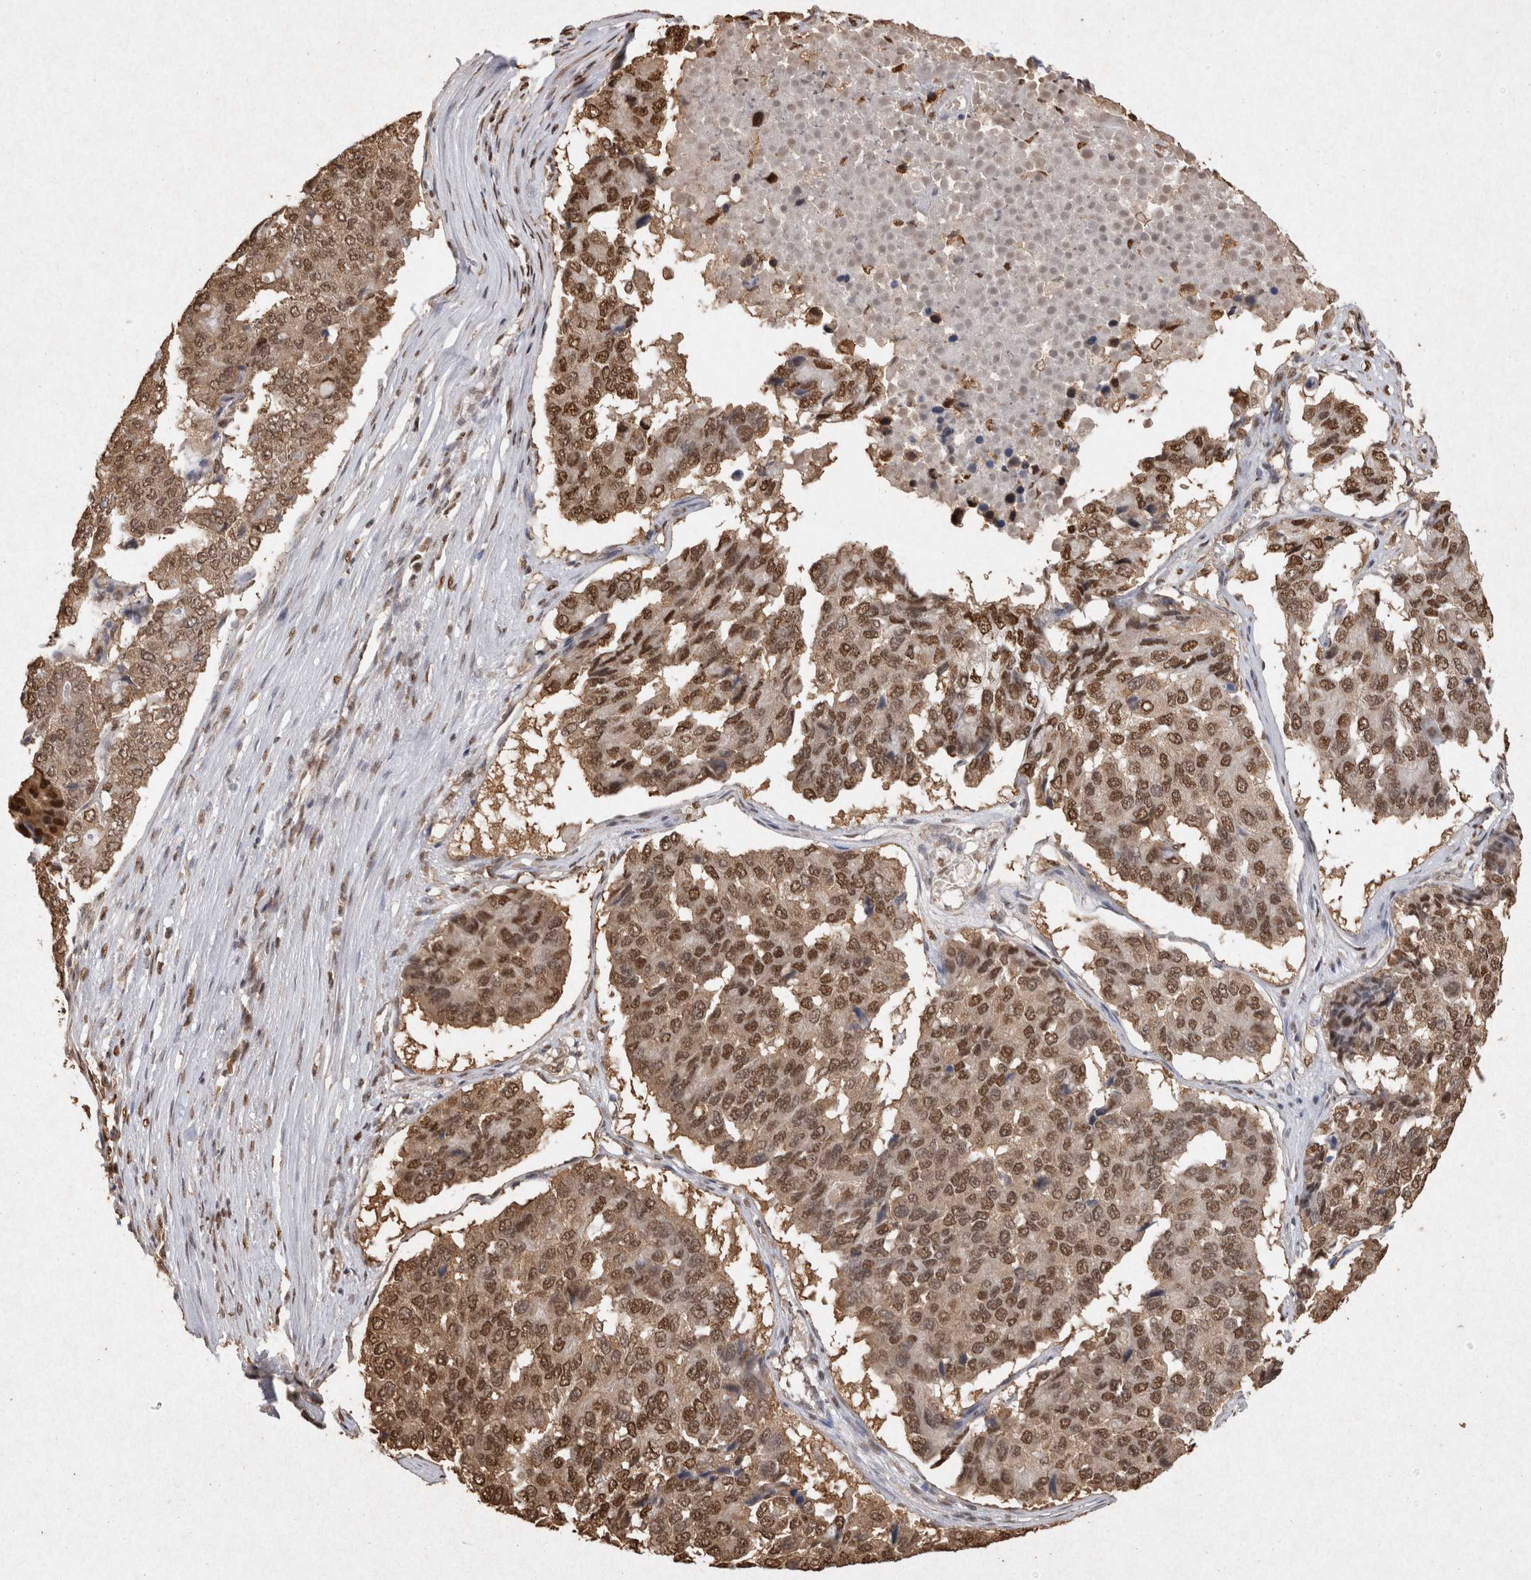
{"staining": {"intensity": "moderate", "quantity": ">75%", "location": "cytoplasmic/membranous,nuclear"}, "tissue": "pancreatic cancer", "cell_type": "Tumor cells", "image_type": "cancer", "snomed": [{"axis": "morphology", "description": "Adenocarcinoma, NOS"}, {"axis": "topography", "description": "Pancreas"}], "caption": "Protein staining by immunohistochemistry reveals moderate cytoplasmic/membranous and nuclear positivity in approximately >75% of tumor cells in adenocarcinoma (pancreatic).", "gene": "HDGF", "patient": {"sex": "male", "age": 50}}